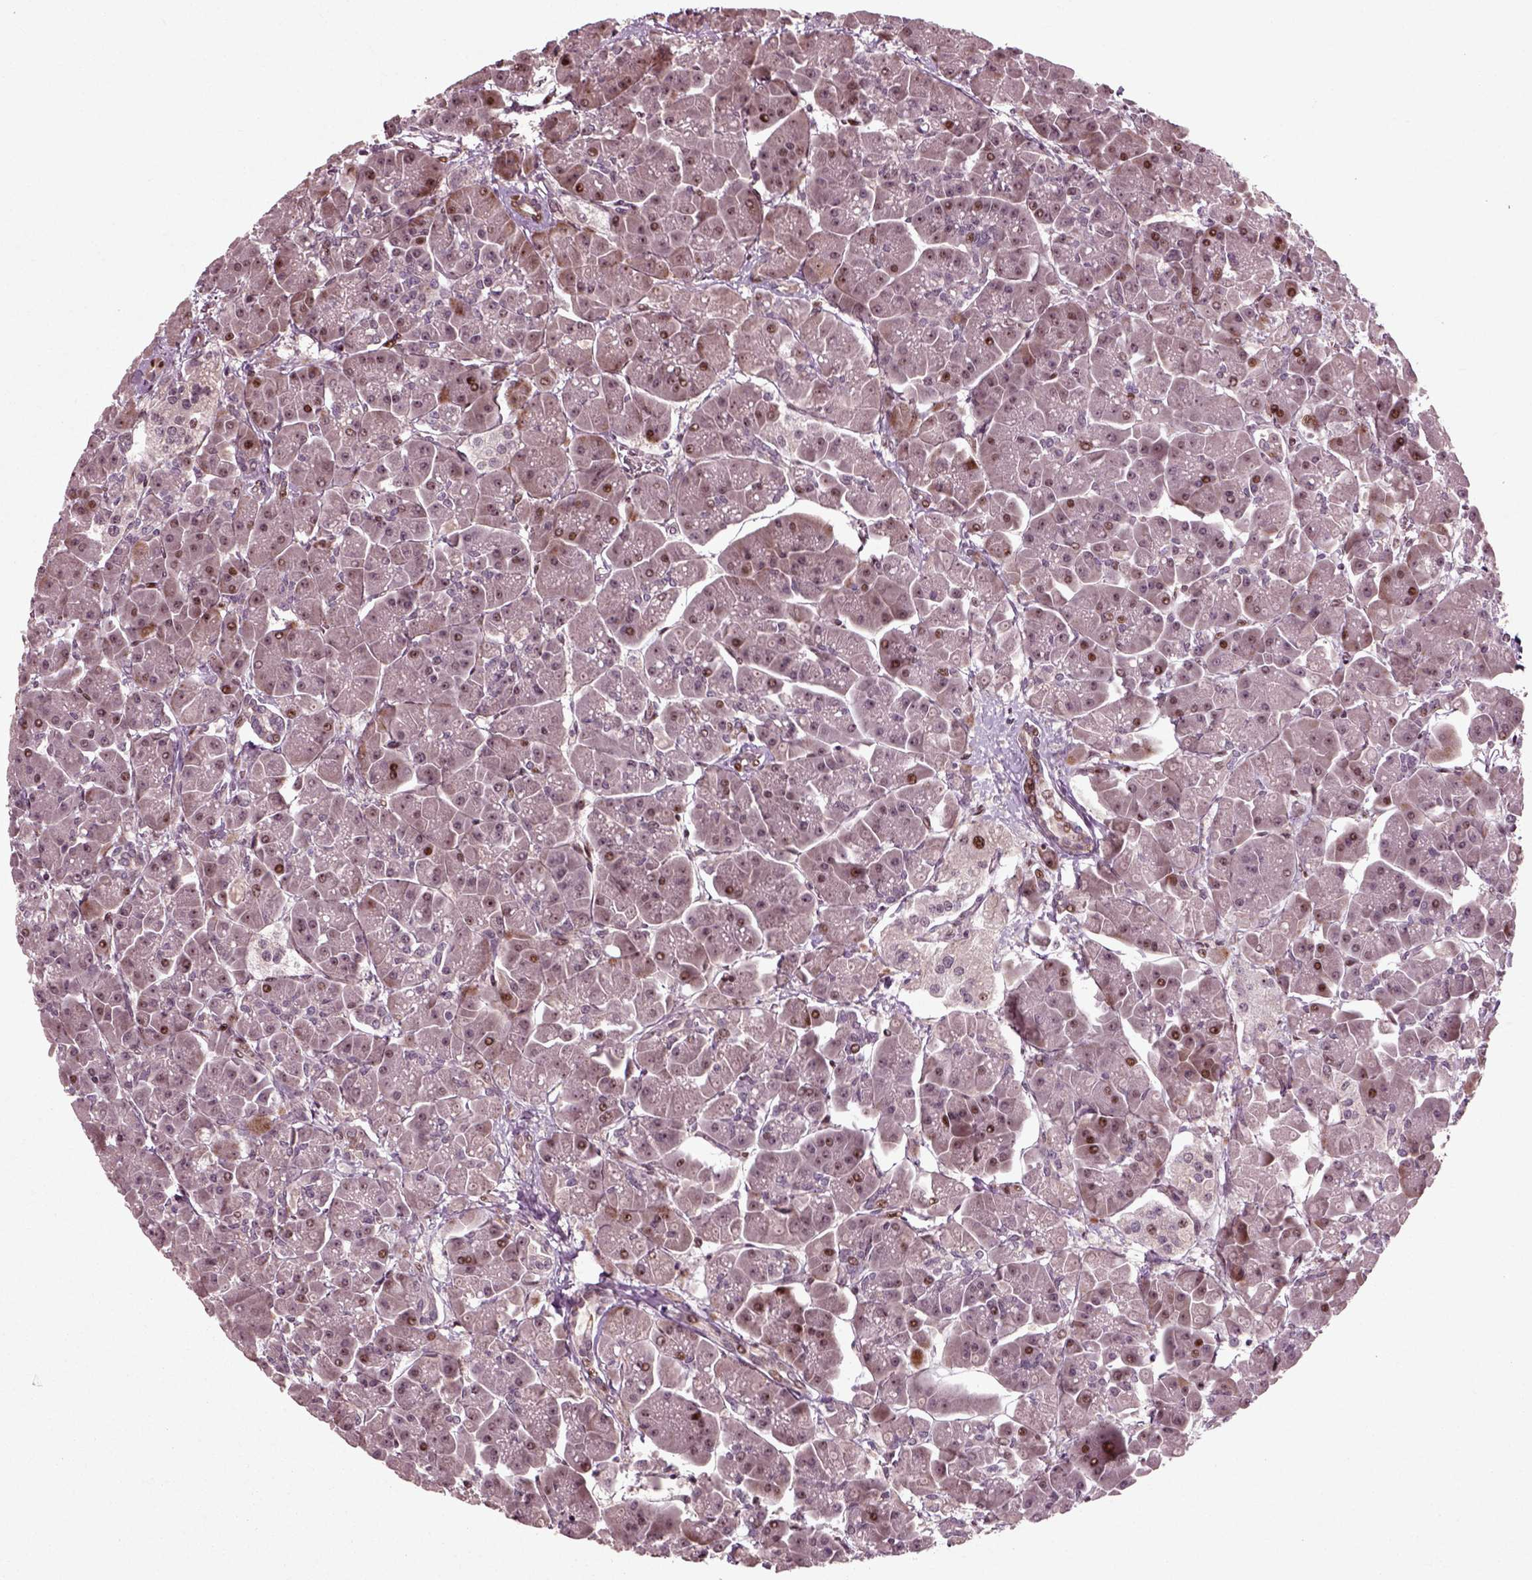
{"staining": {"intensity": "strong", "quantity": "<25%", "location": "nuclear"}, "tissue": "pancreas", "cell_type": "Exocrine glandular cells", "image_type": "normal", "snomed": [{"axis": "morphology", "description": "Normal tissue, NOS"}, {"axis": "topography", "description": "Pancreas"}], "caption": "The photomicrograph displays staining of normal pancreas, revealing strong nuclear protein staining (brown color) within exocrine glandular cells.", "gene": "CDC14A", "patient": {"sex": "male", "age": 70}}